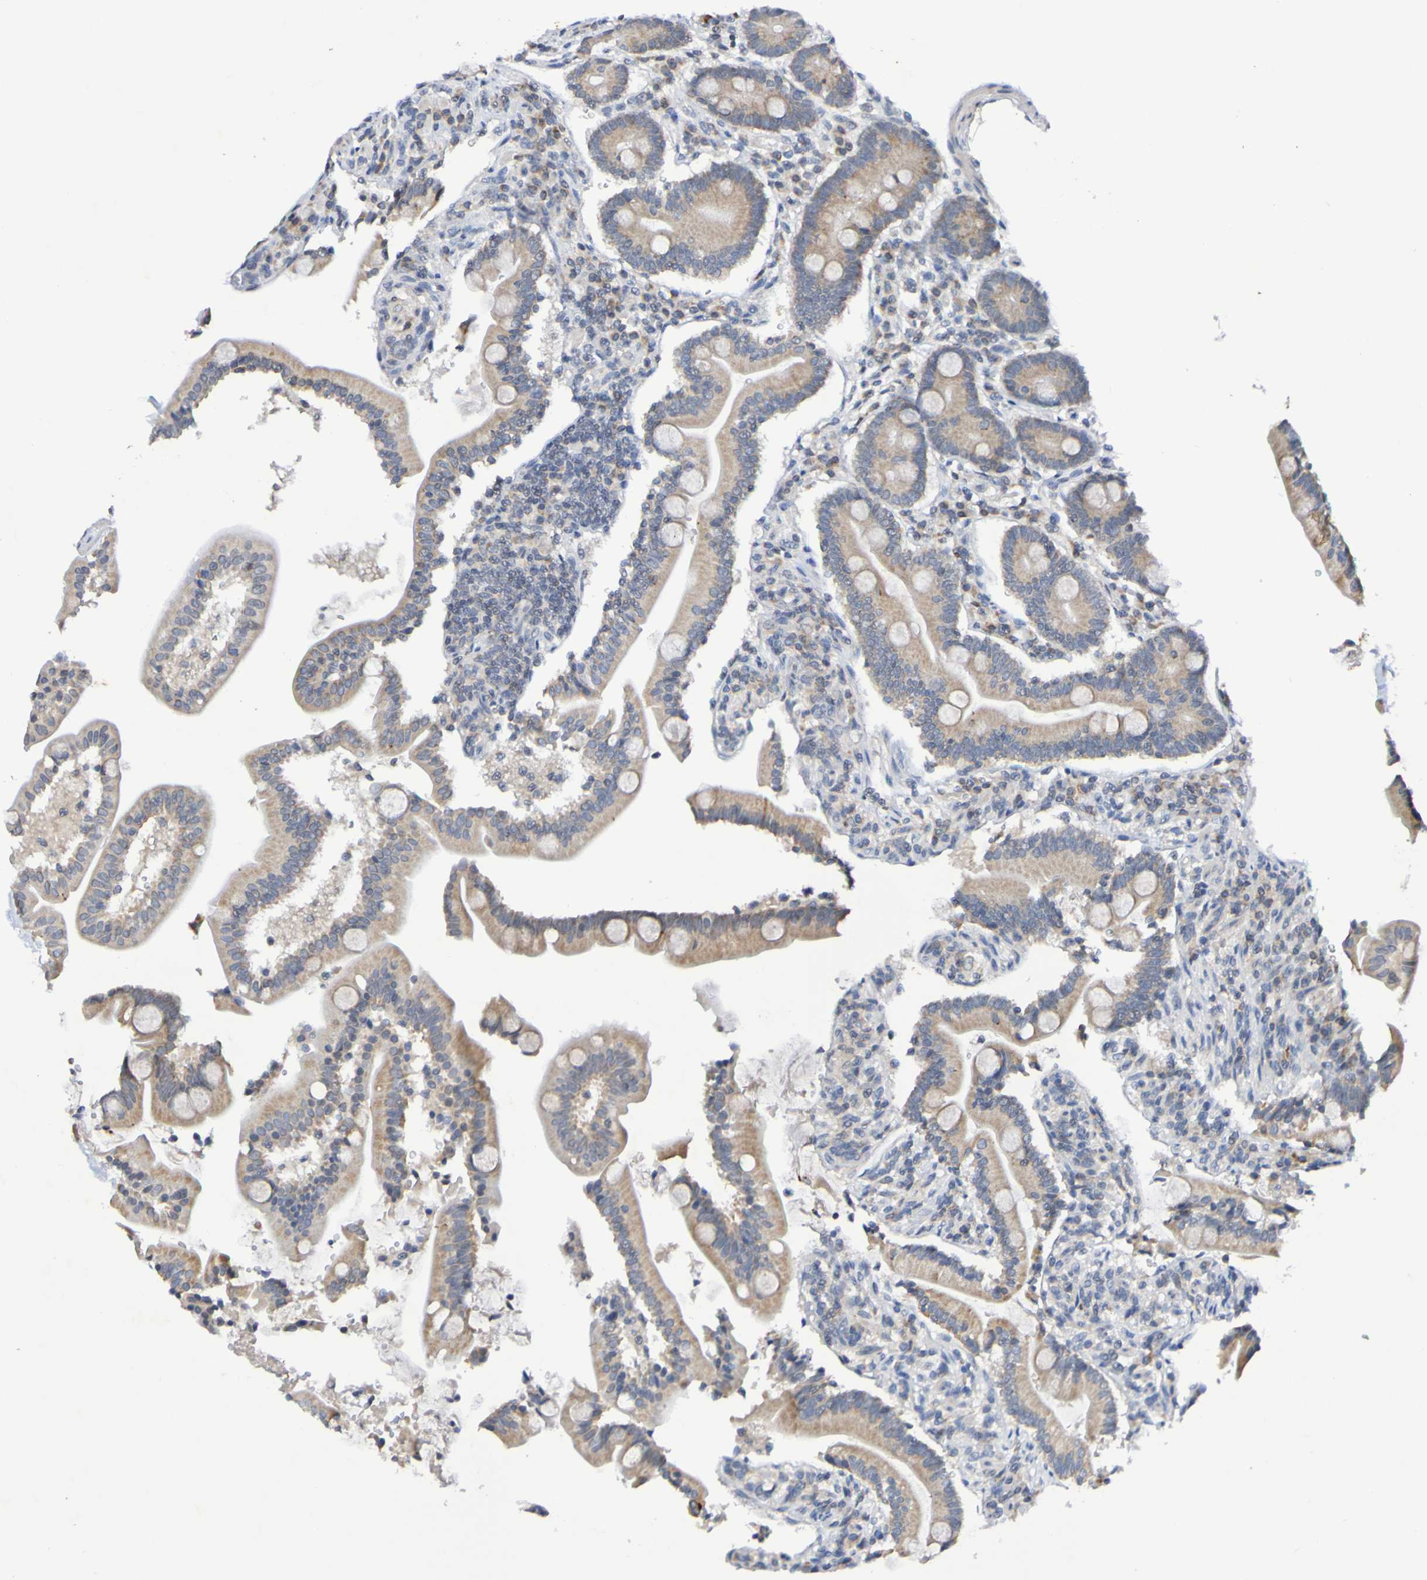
{"staining": {"intensity": "weak", "quantity": ">75%", "location": "cytoplasmic/membranous"}, "tissue": "duodenum", "cell_type": "Glandular cells", "image_type": "normal", "snomed": [{"axis": "morphology", "description": "Normal tissue, NOS"}, {"axis": "topography", "description": "Duodenum"}], "caption": "This micrograph reveals immunohistochemistry staining of benign human duodenum, with low weak cytoplasmic/membranous positivity in approximately >75% of glandular cells.", "gene": "PTP4A2", "patient": {"sex": "male", "age": 54}}